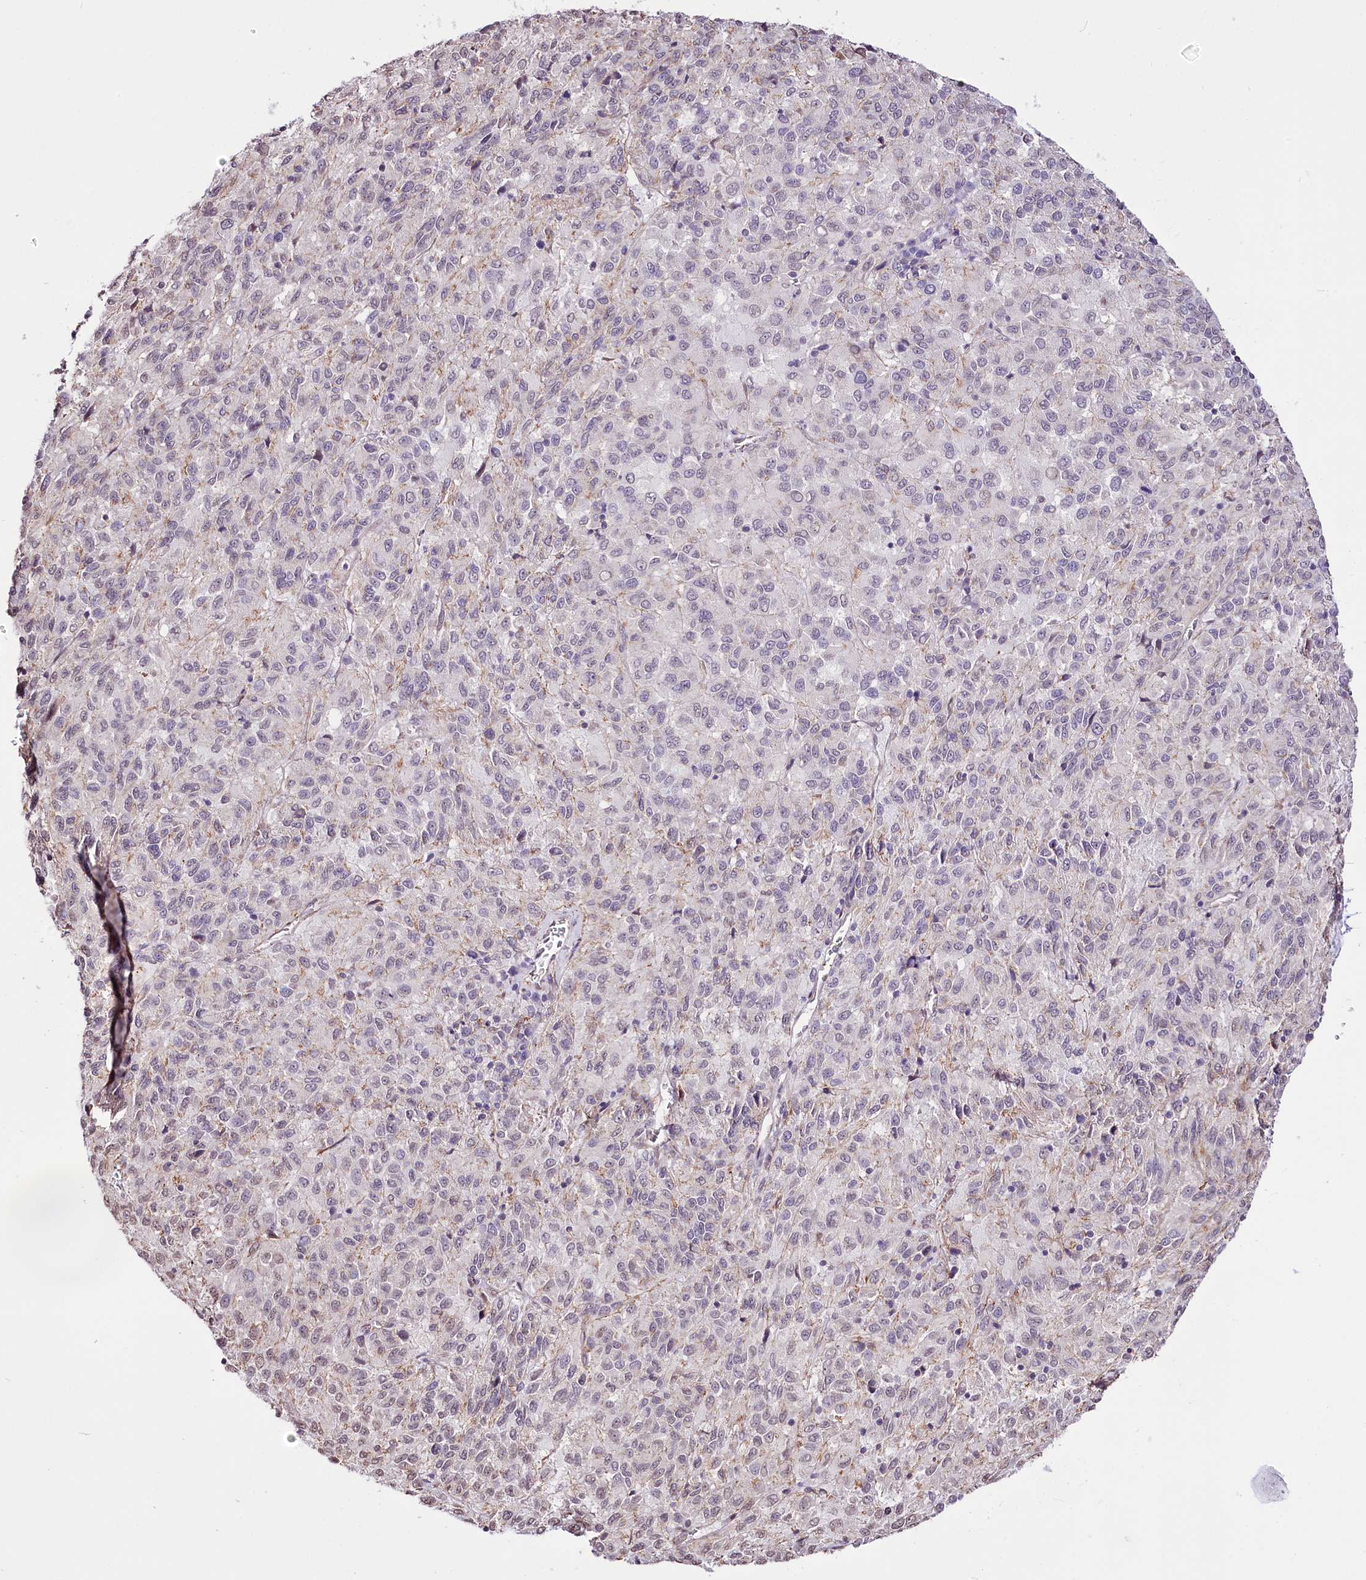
{"staining": {"intensity": "negative", "quantity": "none", "location": "none"}, "tissue": "melanoma", "cell_type": "Tumor cells", "image_type": "cancer", "snomed": [{"axis": "morphology", "description": "Malignant melanoma, Metastatic site"}, {"axis": "topography", "description": "Lung"}], "caption": "Human melanoma stained for a protein using immunohistochemistry displays no expression in tumor cells.", "gene": "ST7", "patient": {"sex": "male", "age": 64}}